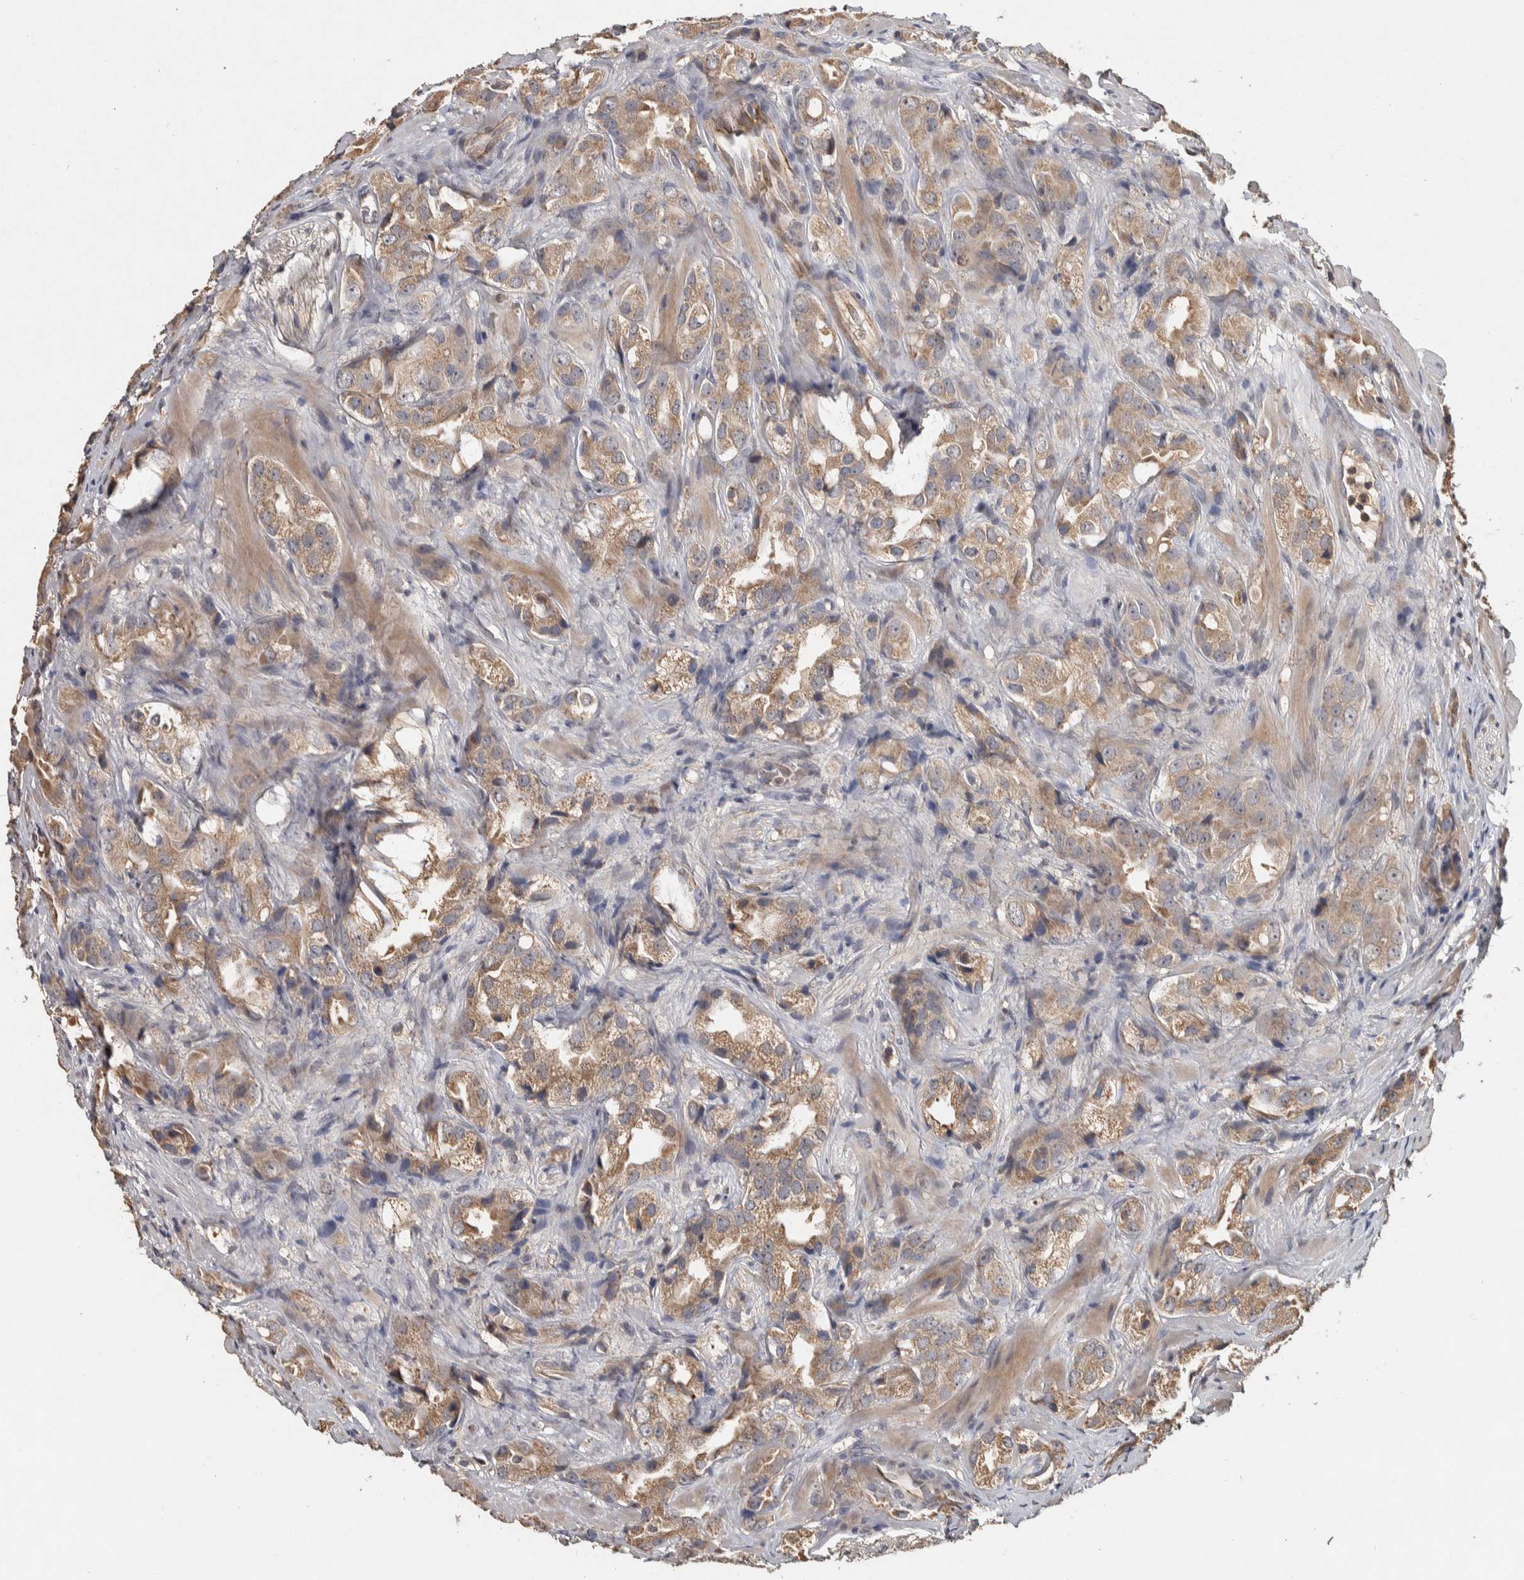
{"staining": {"intensity": "weak", "quantity": ">75%", "location": "cytoplasmic/membranous"}, "tissue": "prostate cancer", "cell_type": "Tumor cells", "image_type": "cancer", "snomed": [{"axis": "morphology", "description": "Adenocarcinoma, High grade"}, {"axis": "topography", "description": "Prostate"}], "caption": "Prostate cancer tissue reveals weak cytoplasmic/membranous staining in approximately >75% of tumor cells, visualized by immunohistochemistry.", "gene": "EIF3H", "patient": {"sex": "male", "age": 63}}